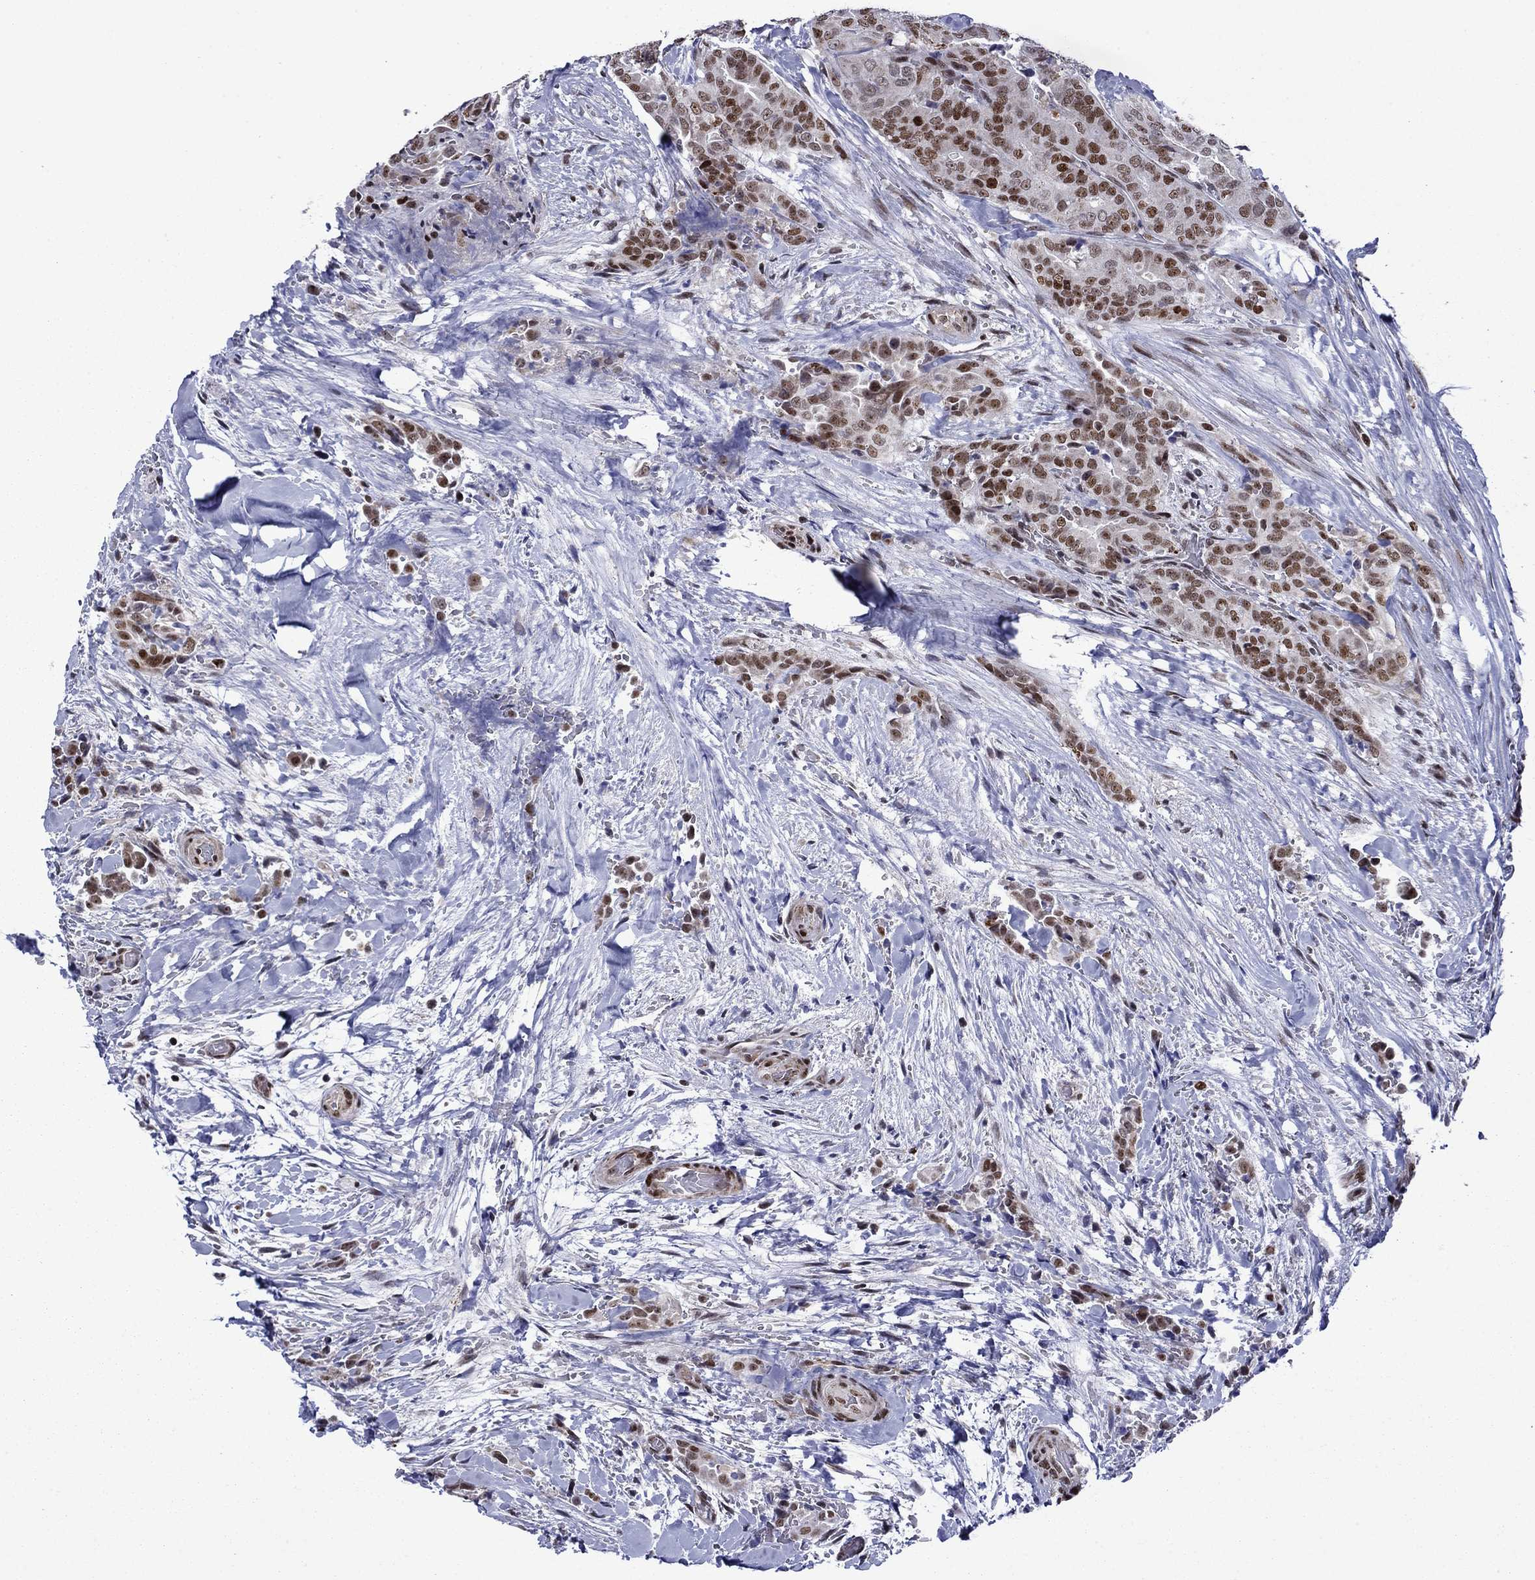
{"staining": {"intensity": "moderate", "quantity": "25%-75%", "location": "nuclear"}, "tissue": "thyroid cancer", "cell_type": "Tumor cells", "image_type": "cancer", "snomed": [{"axis": "morphology", "description": "Papillary adenocarcinoma, NOS"}, {"axis": "topography", "description": "Thyroid gland"}], "caption": "Thyroid papillary adenocarcinoma stained with a brown dye shows moderate nuclear positive positivity in about 25%-75% of tumor cells.", "gene": "SURF2", "patient": {"sex": "male", "age": 61}}